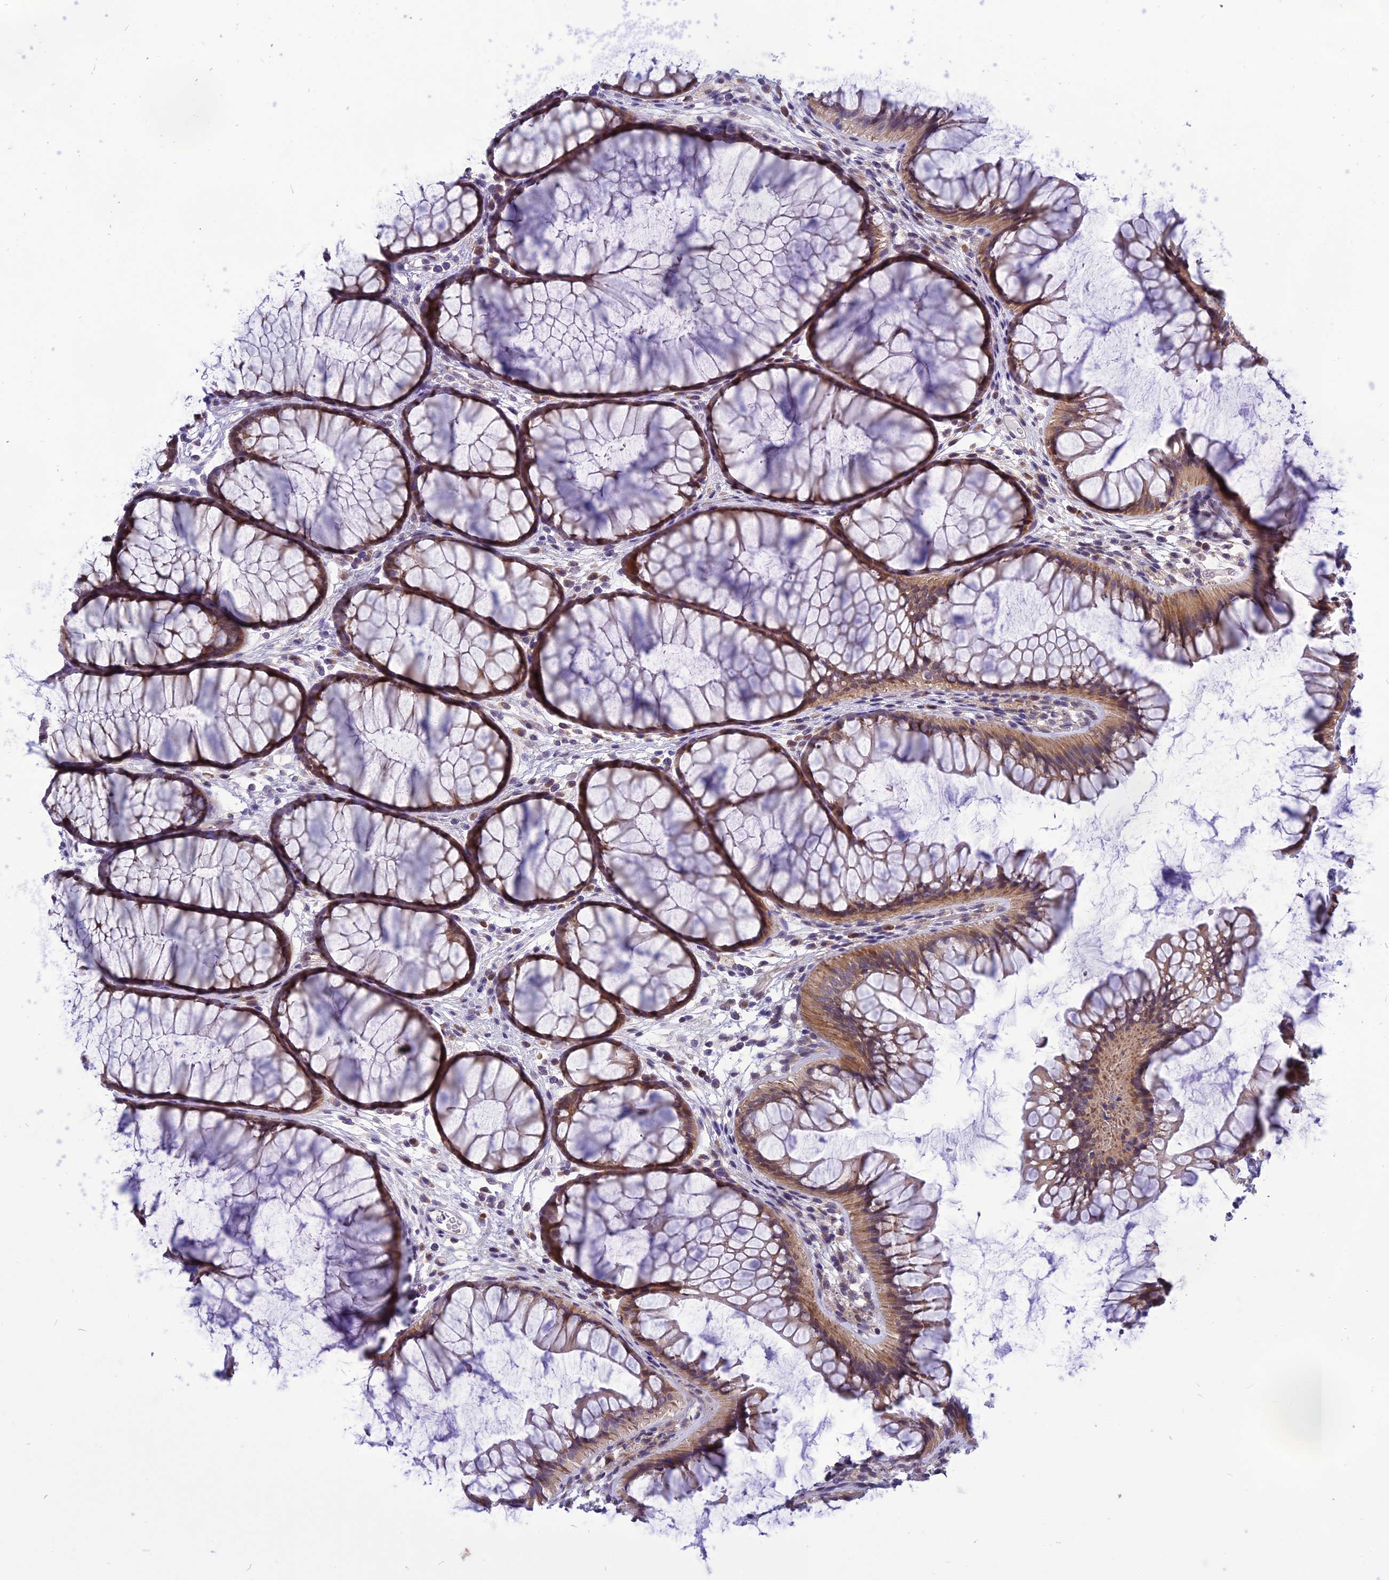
{"staining": {"intensity": "weak", "quantity": ">75%", "location": "cytoplasmic/membranous"}, "tissue": "colon", "cell_type": "Endothelial cells", "image_type": "normal", "snomed": [{"axis": "morphology", "description": "Normal tissue, NOS"}, {"axis": "topography", "description": "Colon"}], "caption": "IHC (DAB (3,3'-diaminobenzidine)) staining of unremarkable human colon demonstrates weak cytoplasmic/membranous protein positivity in approximately >75% of endothelial cells. (Brightfield microscopy of DAB IHC at high magnification).", "gene": "PSMF1", "patient": {"sex": "female", "age": 82}}